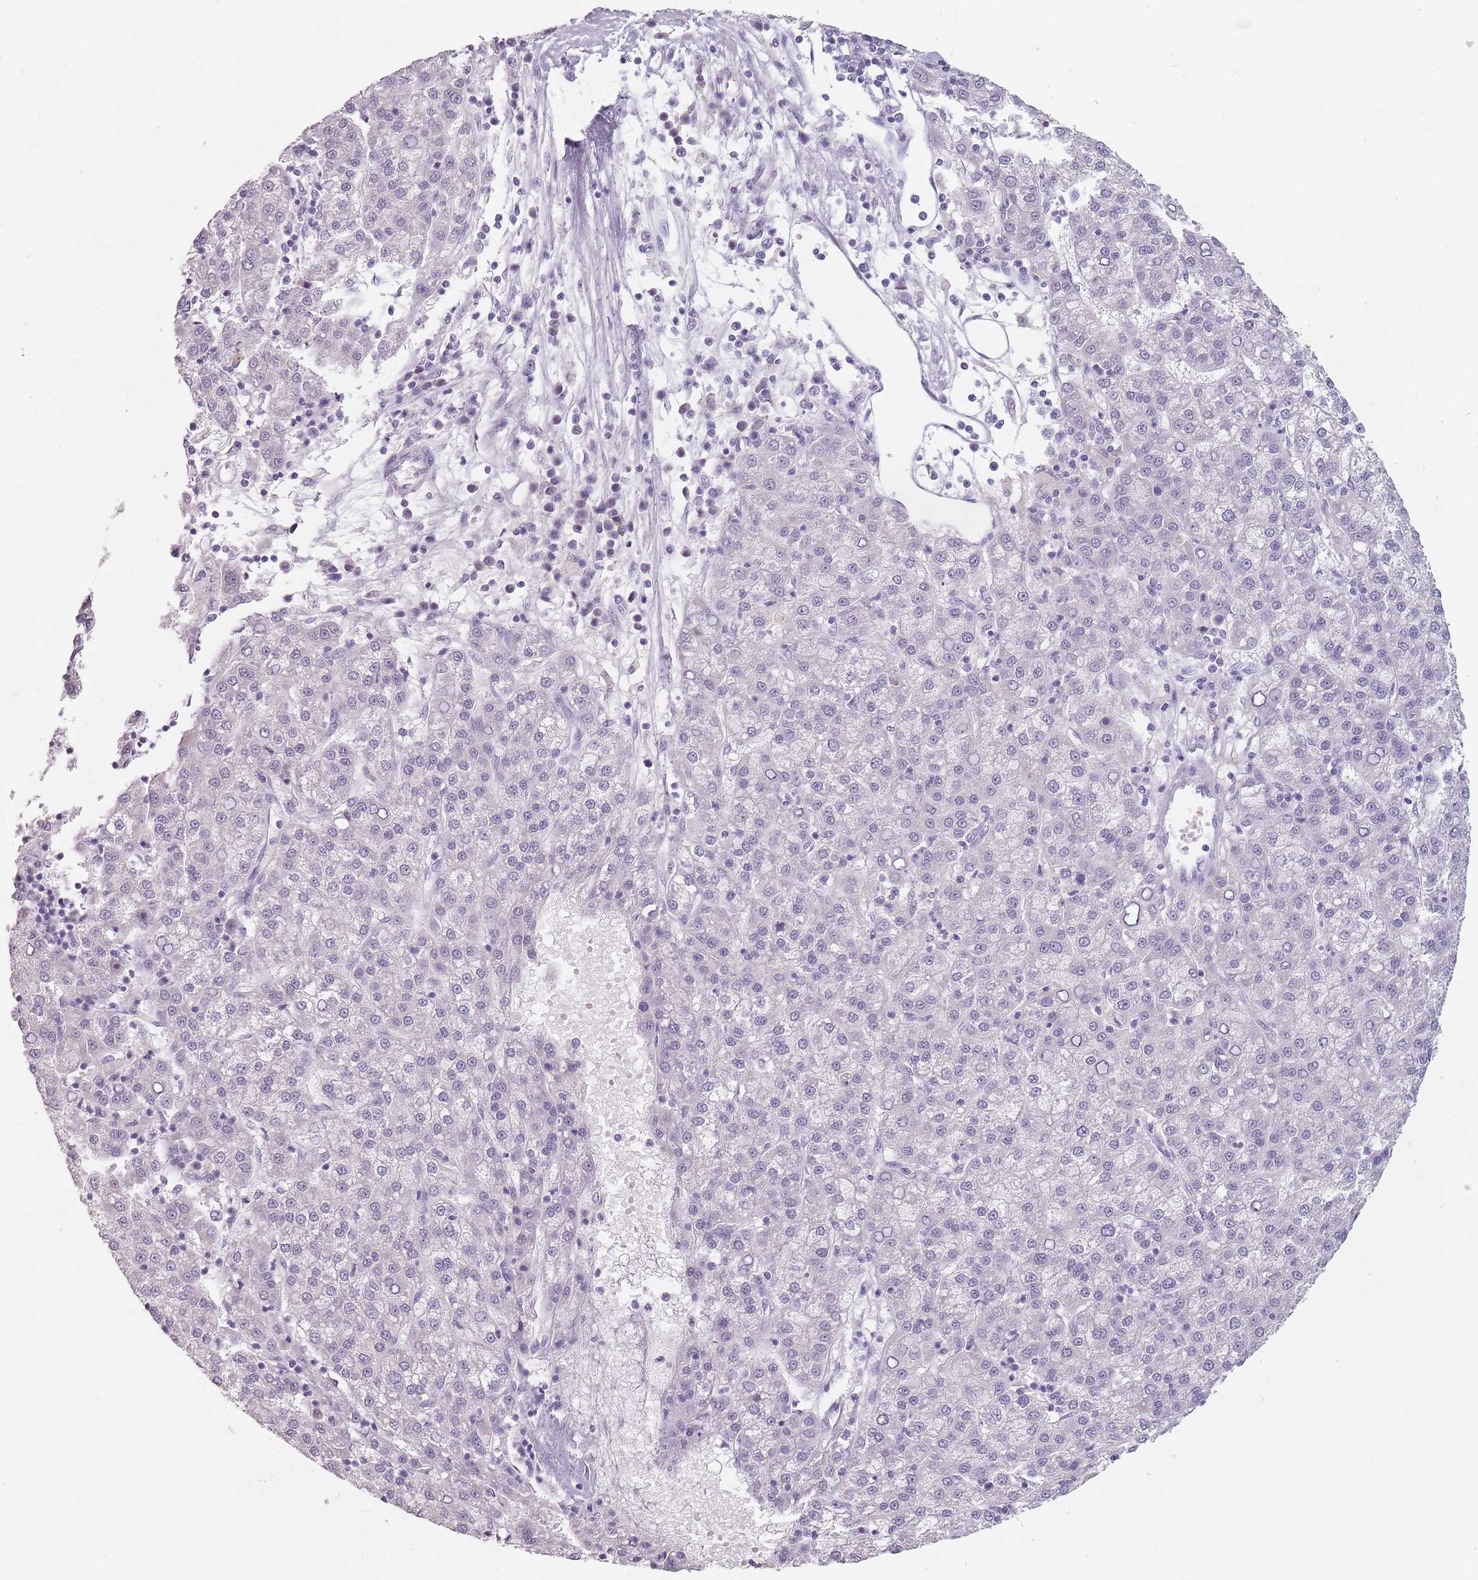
{"staining": {"intensity": "negative", "quantity": "none", "location": "none"}, "tissue": "liver cancer", "cell_type": "Tumor cells", "image_type": "cancer", "snomed": [{"axis": "morphology", "description": "Carcinoma, Hepatocellular, NOS"}, {"axis": "topography", "description": "Liver"}], "caption": "A high-resolution histopathology image shows immunohistochemistry staining of liver hepatocellular carcinoma, which exhibits no significant positivity in tumor cells.", "gene": "CEP19", "patient": {"sex": "female", "age": 58}}